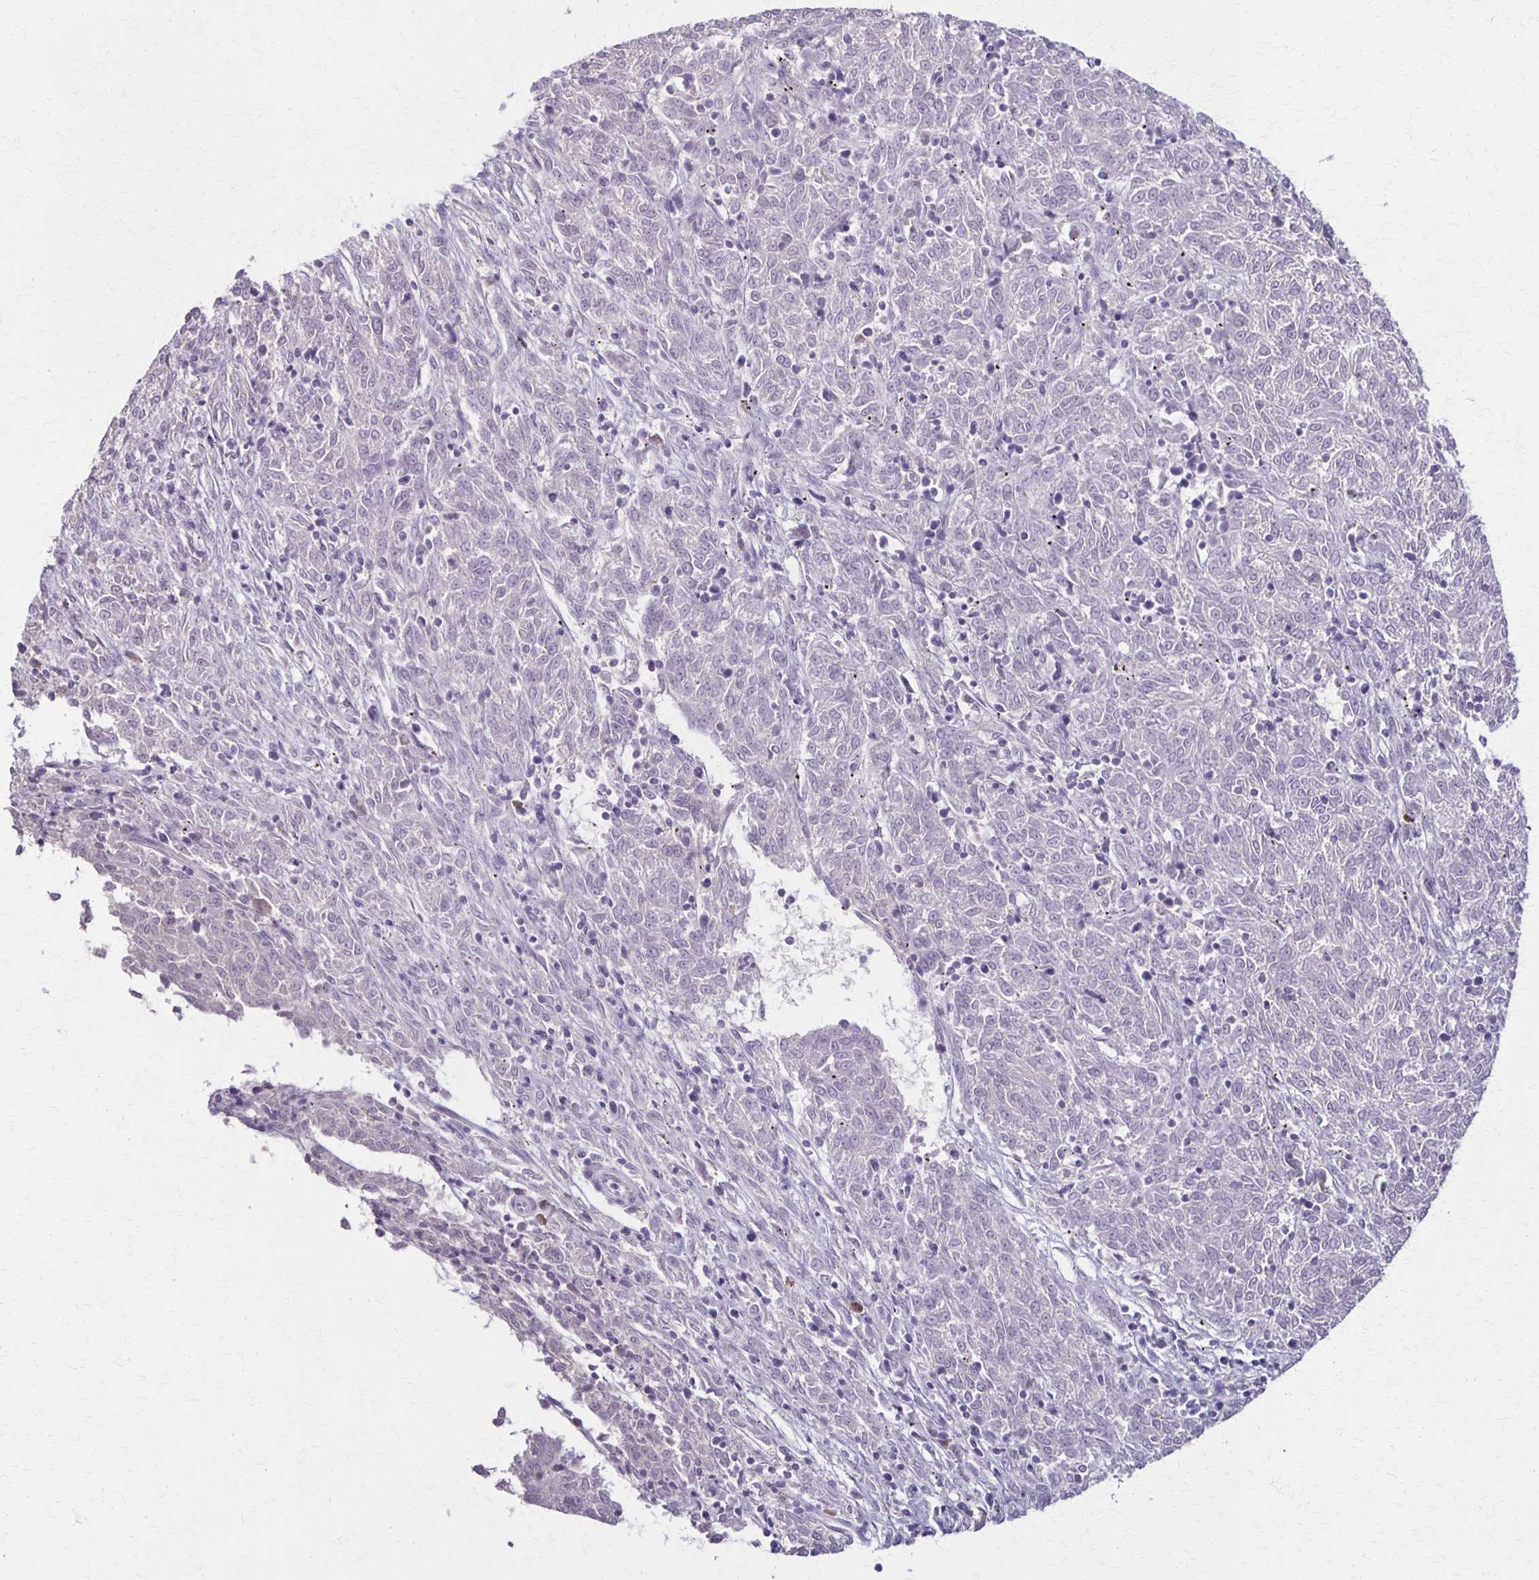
{"staining": {"intensity": "negative", "quantity": "none", "location": "none"}, "tissue": "melanoma", "cell_type": "Tumor cells", "image_type": "cancer", "snomed": [{"axis": "morphology", "description": "Malignant melanoma, NOS"}, {"axis": "topography", "description": "Skin"}], "caption": "Malignant melanoma stained for a protein using immunohistochemistry shows no expression tumor cells.", "gene": "SLC35E2B", "patient": {"sex": "female", "age": 72}}